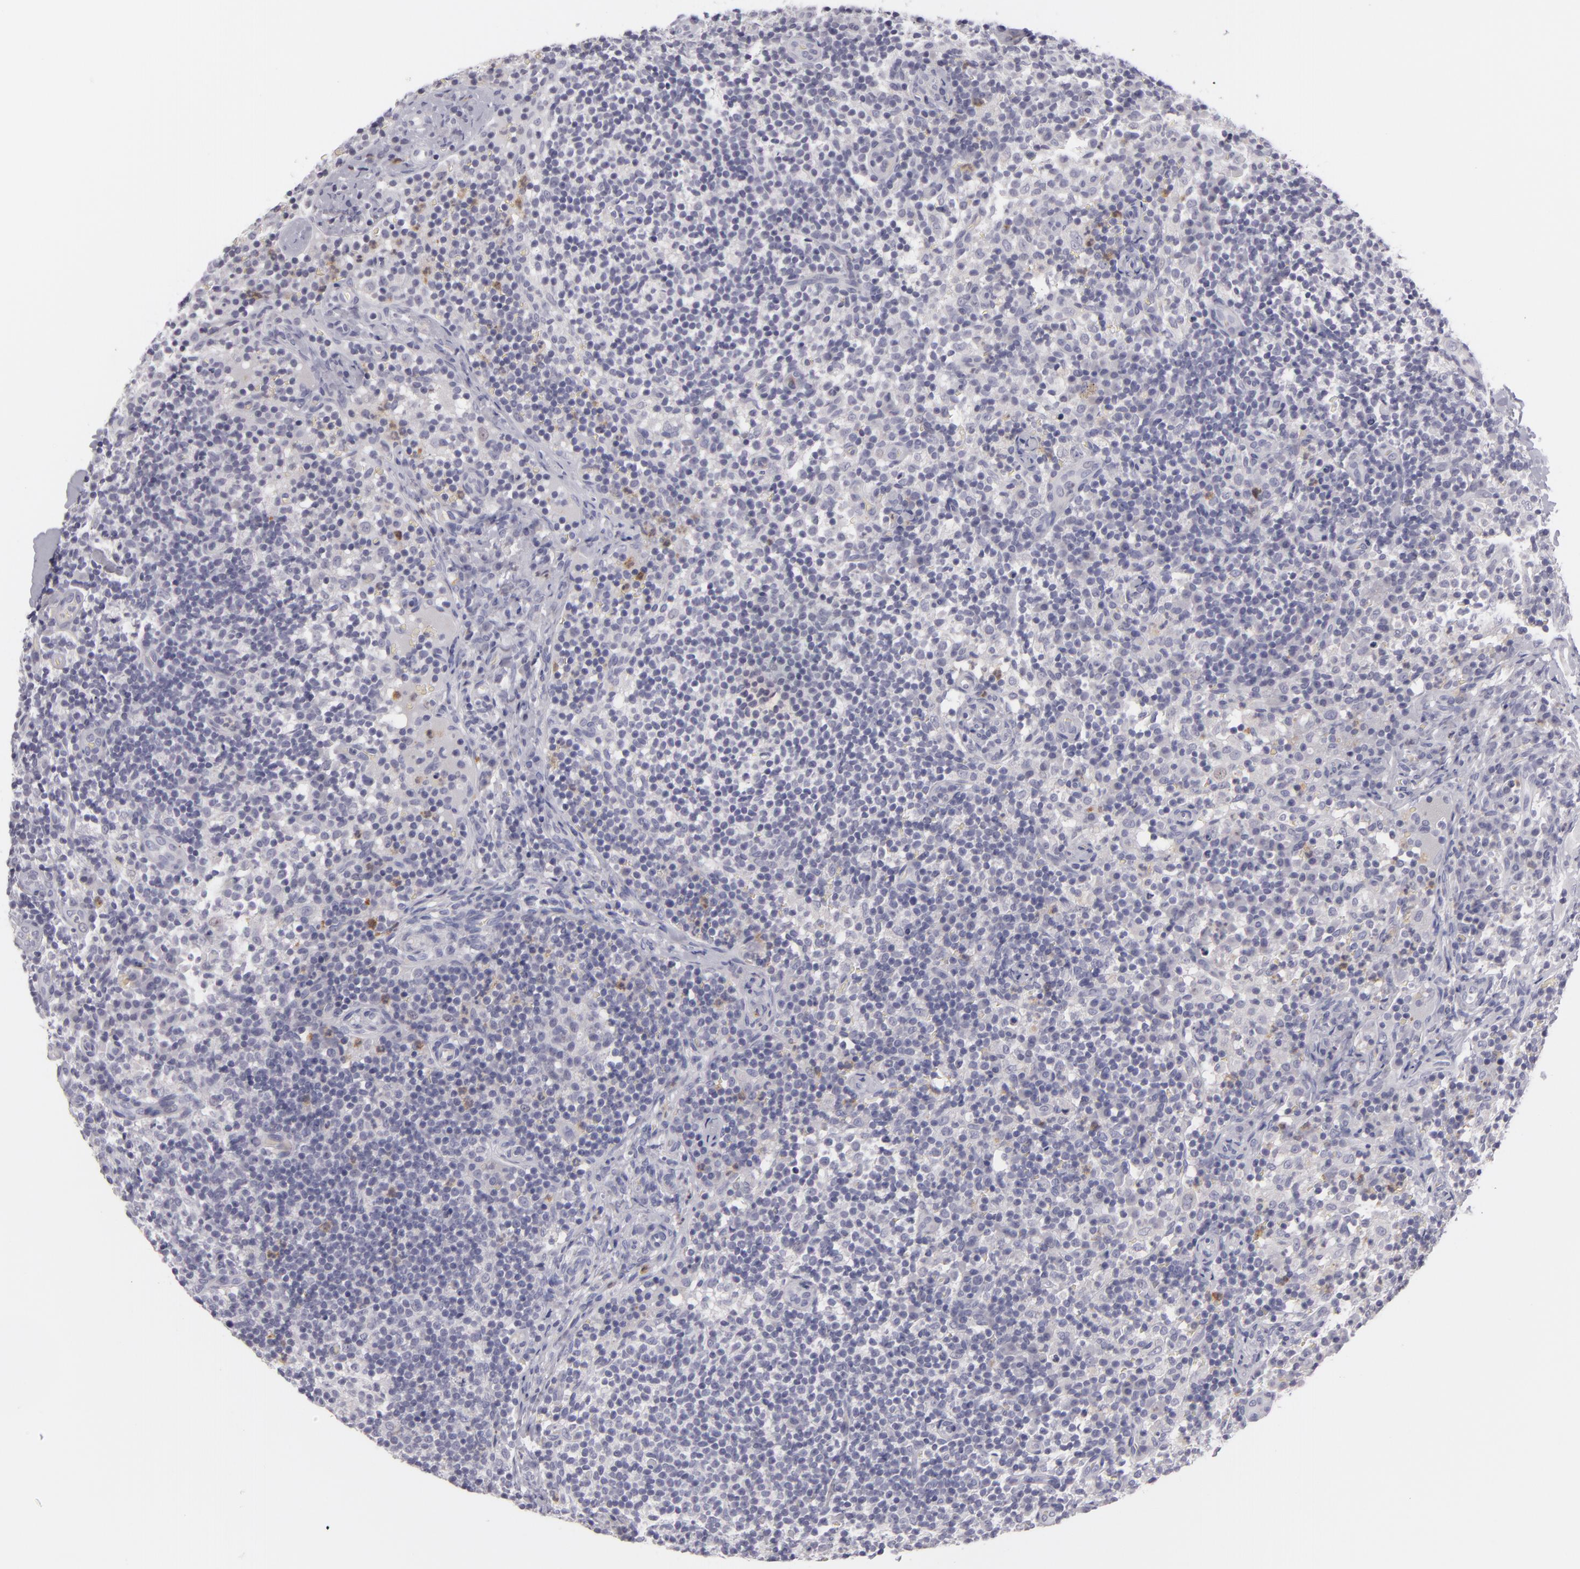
{"staining": {"intensity": "negative", "quantity": "none", "location": "none"}, "tissue": "lymph node", "cell_type": "Germinal center cells", "image_type": "normal", "snomed": [{"axis": "morphology", "description": "Normal tissue, NOS"}, {"axis": "morphology", "description": "Inflammation, NOS"}, {"axis": "topography", "description": "Lymph node"}], "caption": "Immunohistochemistry micrograph of benign human lymph node stained for a protein (brown), which demonstrates no expression in germinal center cells.", "gene": "TNNC1", "patient": {"sex": "male", "age": 46}}